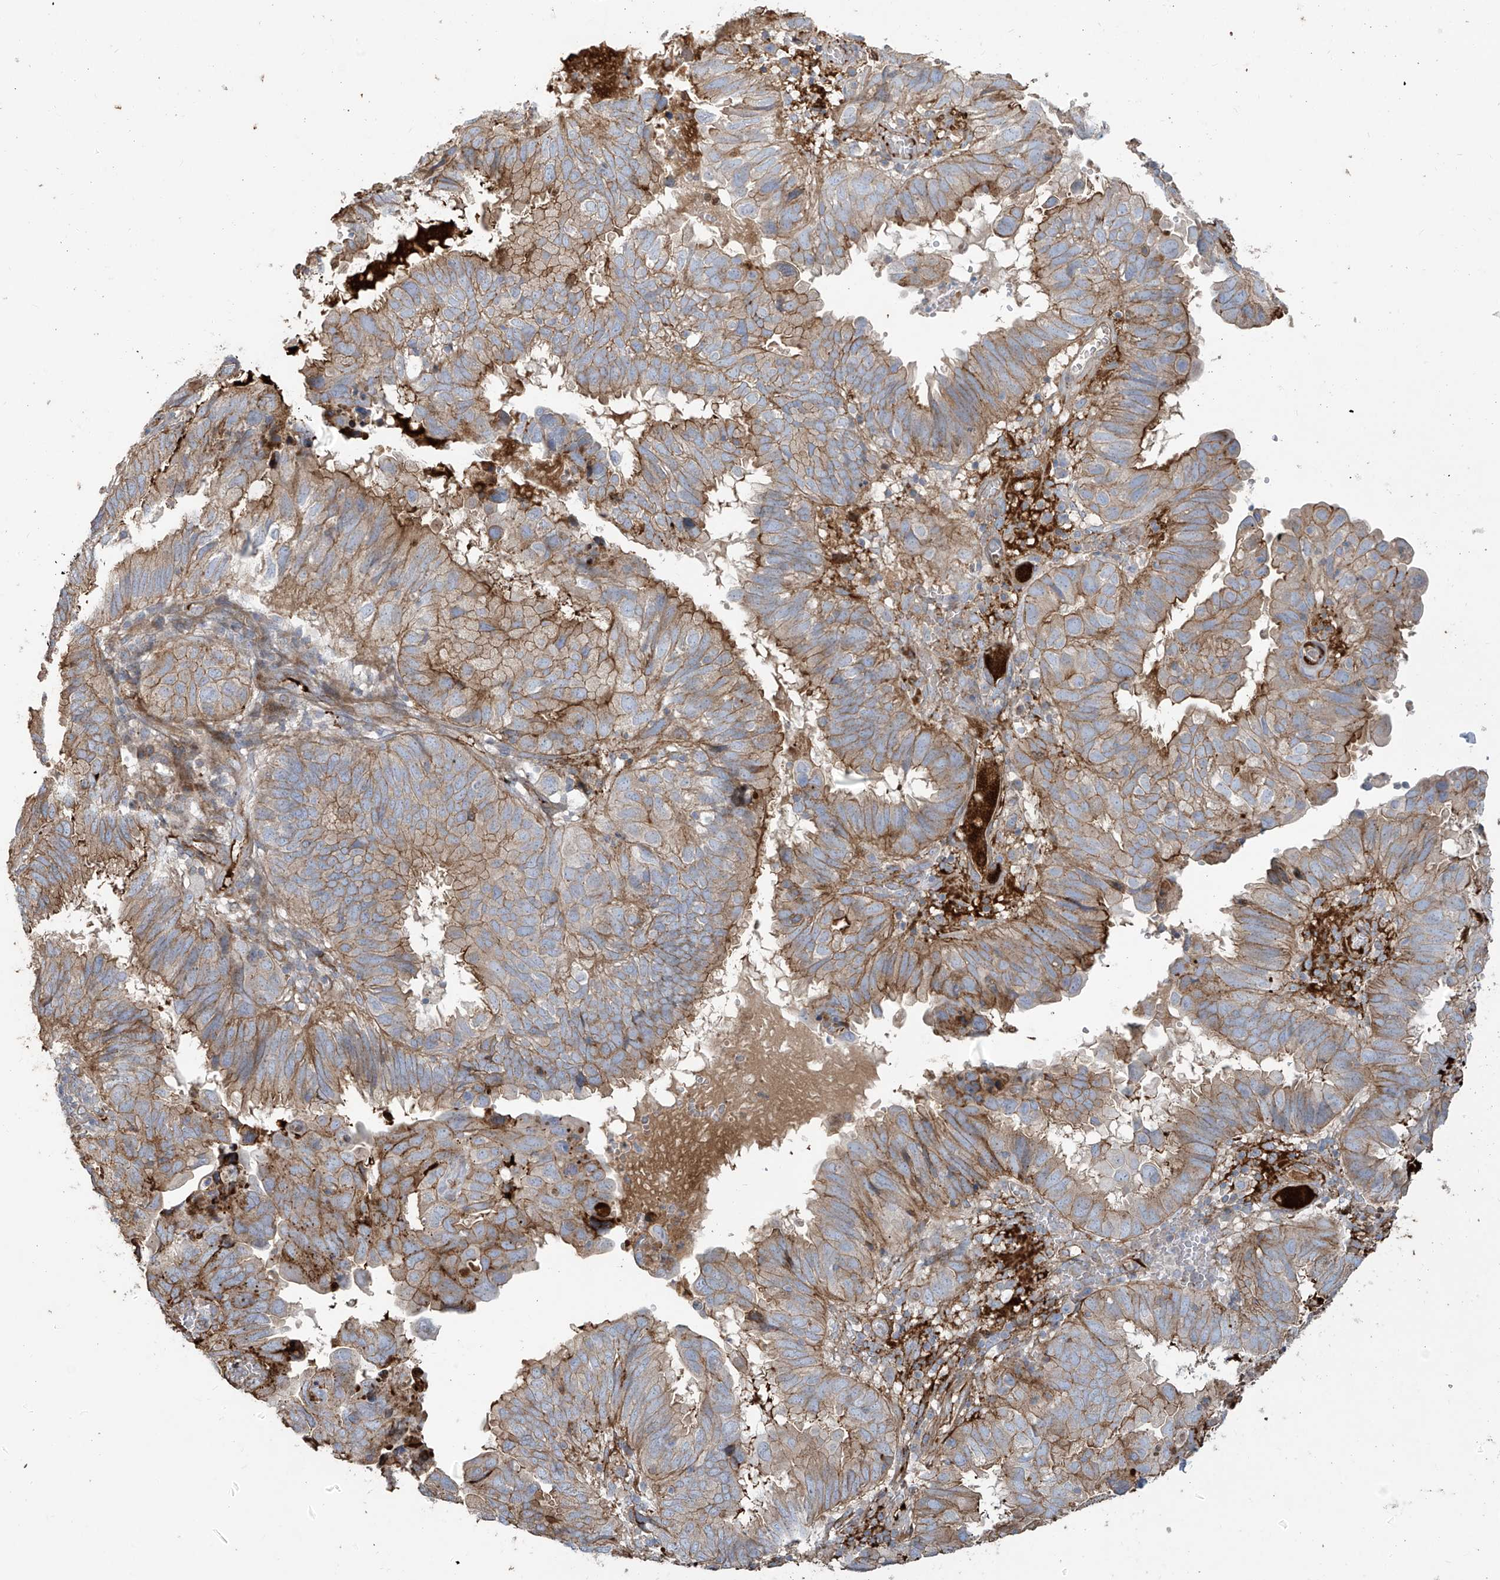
{"staining": {"intensity": "moderate", "quantity": ">75%", "location": "cytoplasmic/membranous"}, "tissue": "endometrial cancer", "cell_type": "Tumor cells", "image_type": "cancer", "snomed": [{"axis": "morphology", "description": "Adenocarcinoma, NOS"}, {"axis": "topography", "description": "Uterus"}], "caption": "Moderate cytoplasmic/membranous protein positivity is appreciated in approximately >75% of tumor cells in endometrial cancer.", "gene": "ABTB1", "patient": {"sex": "female", "age": 77}}